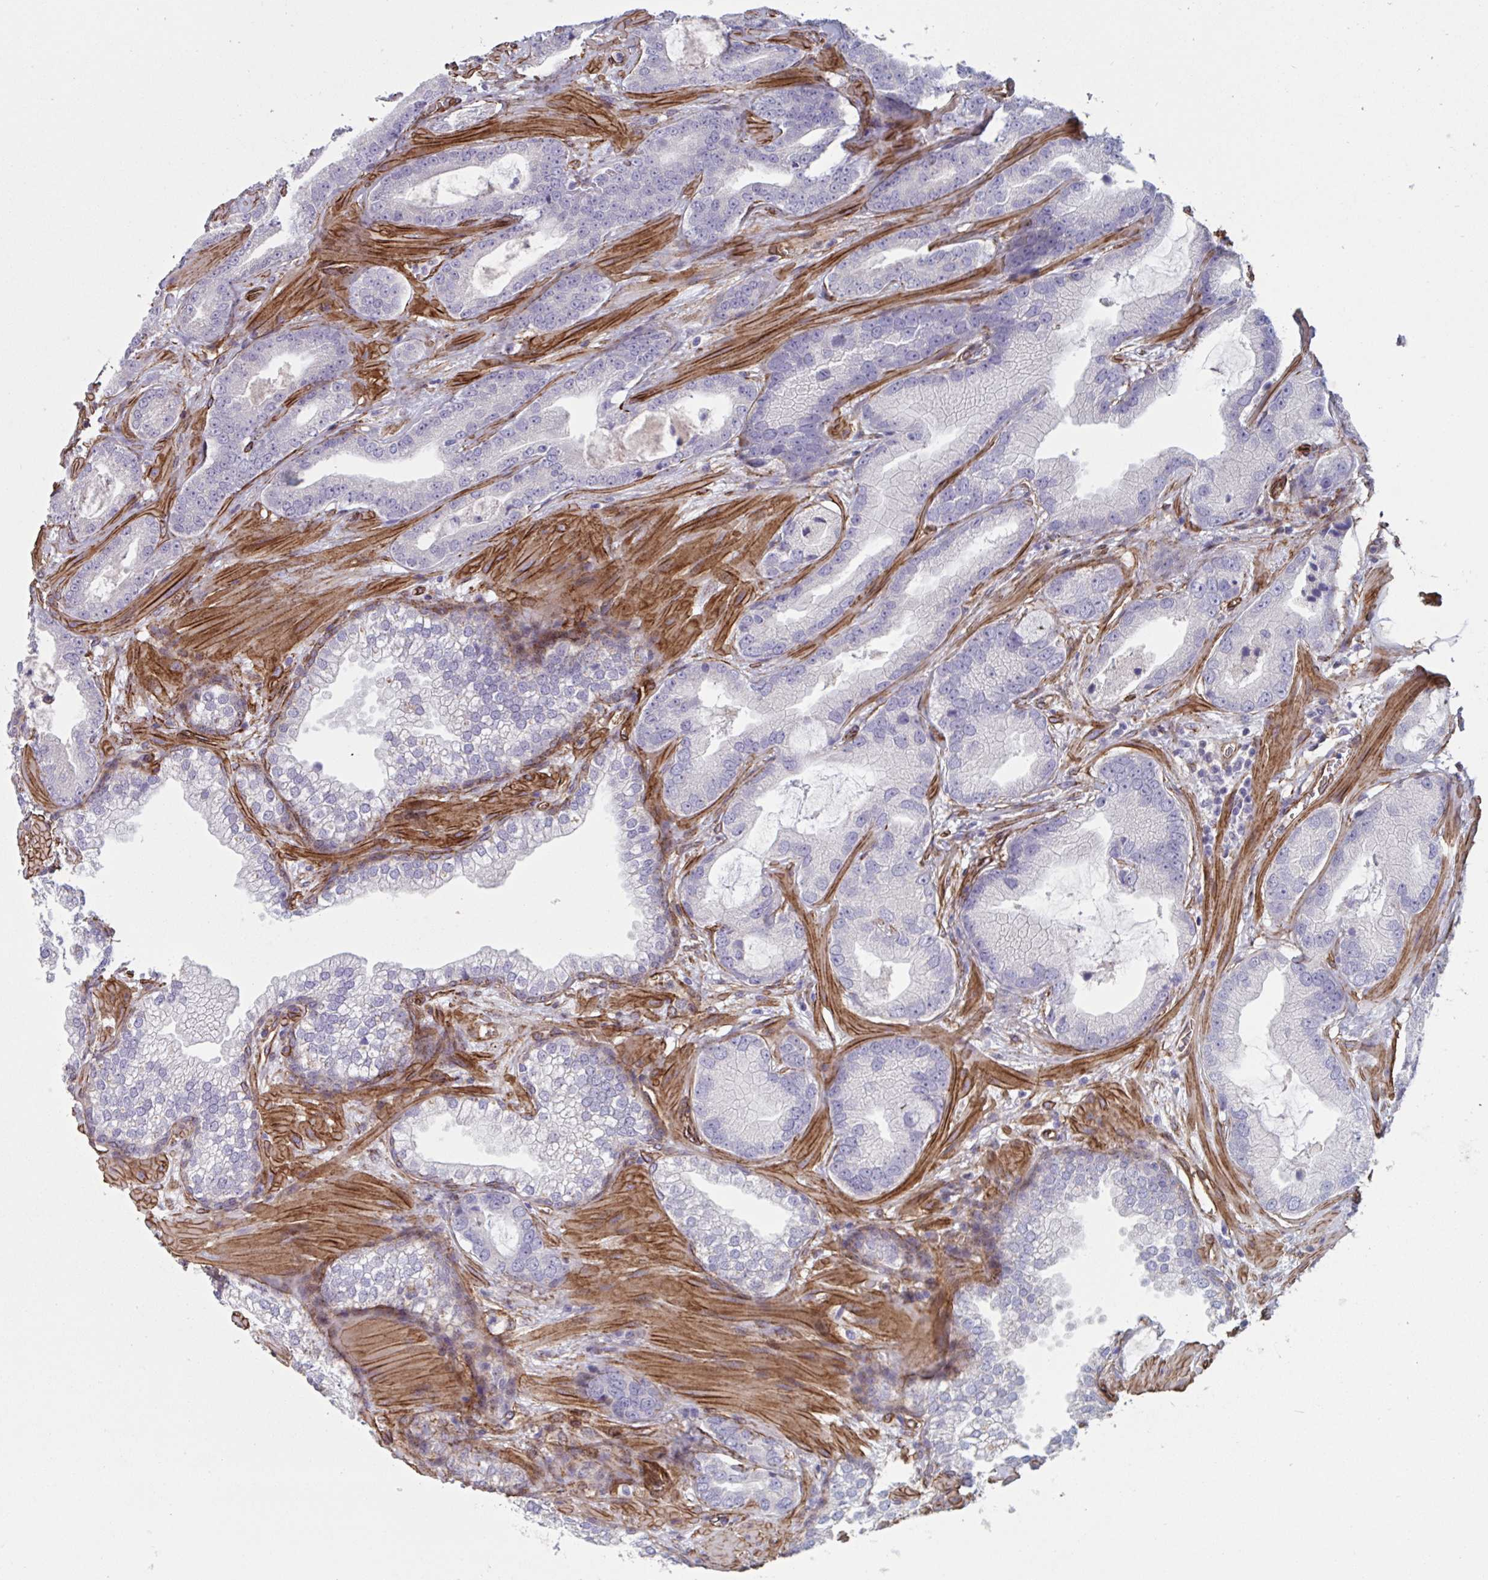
{"staining": {"intensity": "negative", "quantity": "none", "location": "none"}, "tissue": "prostate cancer", "cell_type": "Tumor cells", "image_type": "cancer", "snomed": [{"axis": "morphology", "description": "Adenocarcinoma, Low grade"}, {"axis": "topography", "description": "Prostate"}], "caption": "Prostate adenocarcinoma (low-grade) was stained to show a protein in brown. There is no significant staining in tumor cells.", "gene": "CITED4", "patient": {"sex": "male", "age": 62}}